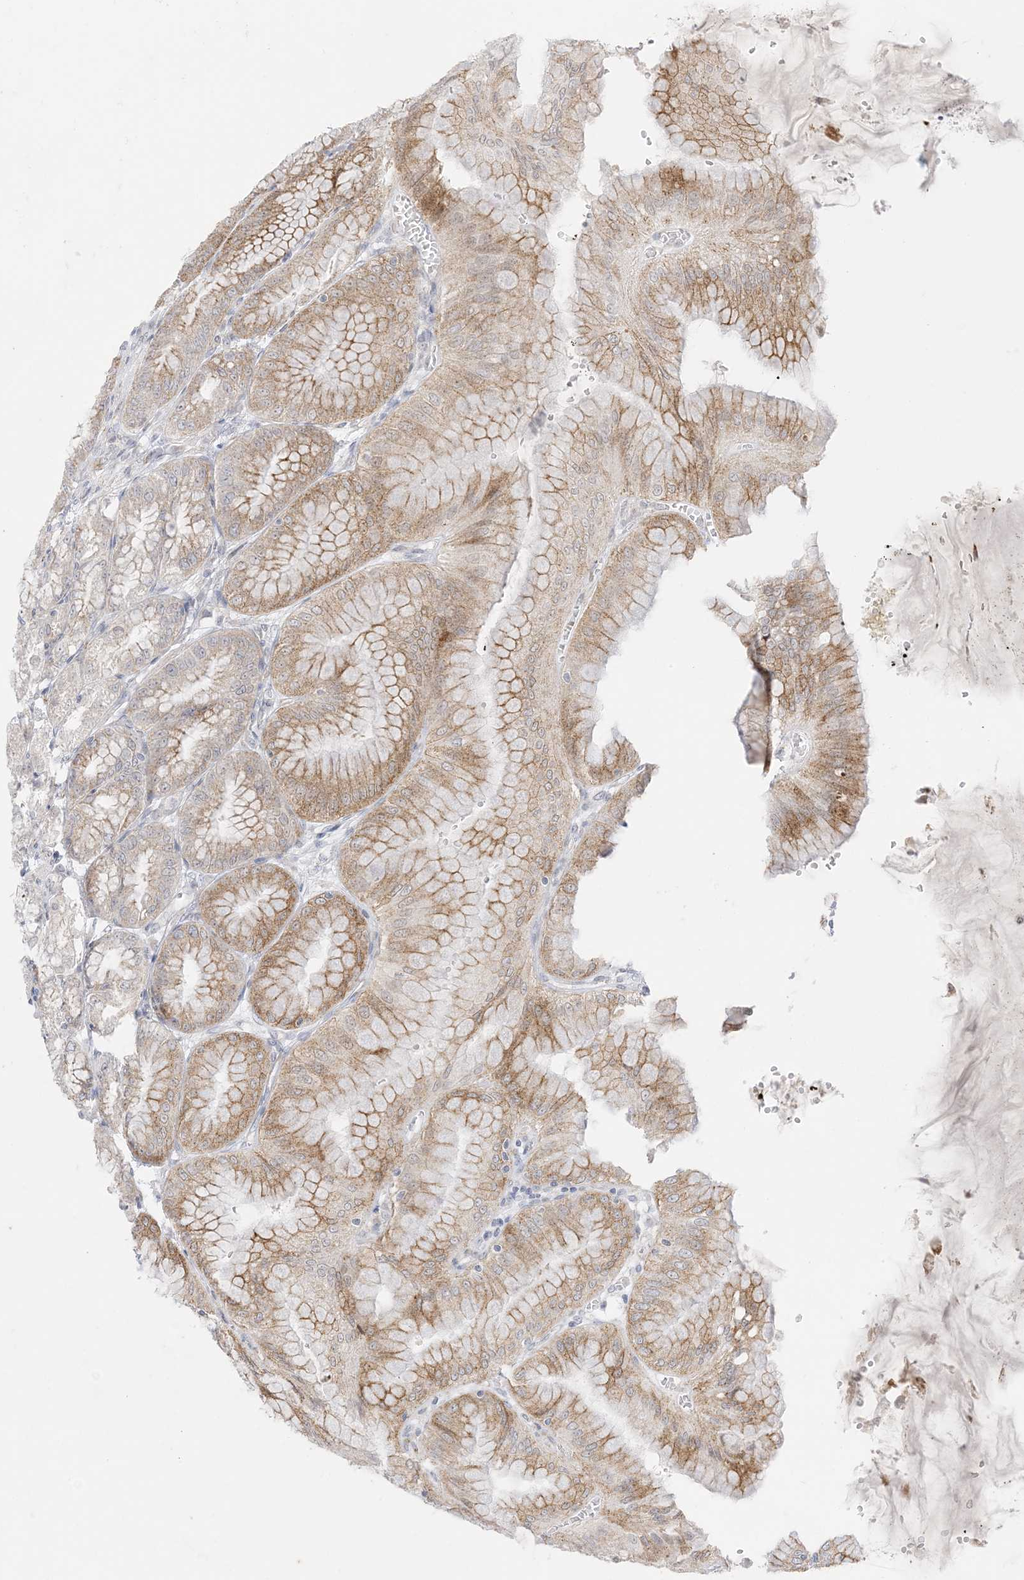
{"staining": {"intensity": "moderate", "quantity": "<25%", "location": "cytoplasmic/membranous"}, "tissue": "stomach", "cell_type": "Glandular cells", "image_type": "normal", "snomed": [{"axis": "morphology", "description": "Normal tissue, NOS"}, {"axis": "topography", "description": "Stomach, lower"}], "caption": "An immunohistochemistry (IHC) photomicrograph of benign tissue is shown. Protein staining in brown shows moderate cytoplasmic/membranous positivity in stomach within glandular cells. The staining is performed using DAB brown chromogen to label protein expression. The nuclei are counter-stained blue using hematoxylin.", "gene": "RAC1", "patient": {"sex": "male", "age": 71}}